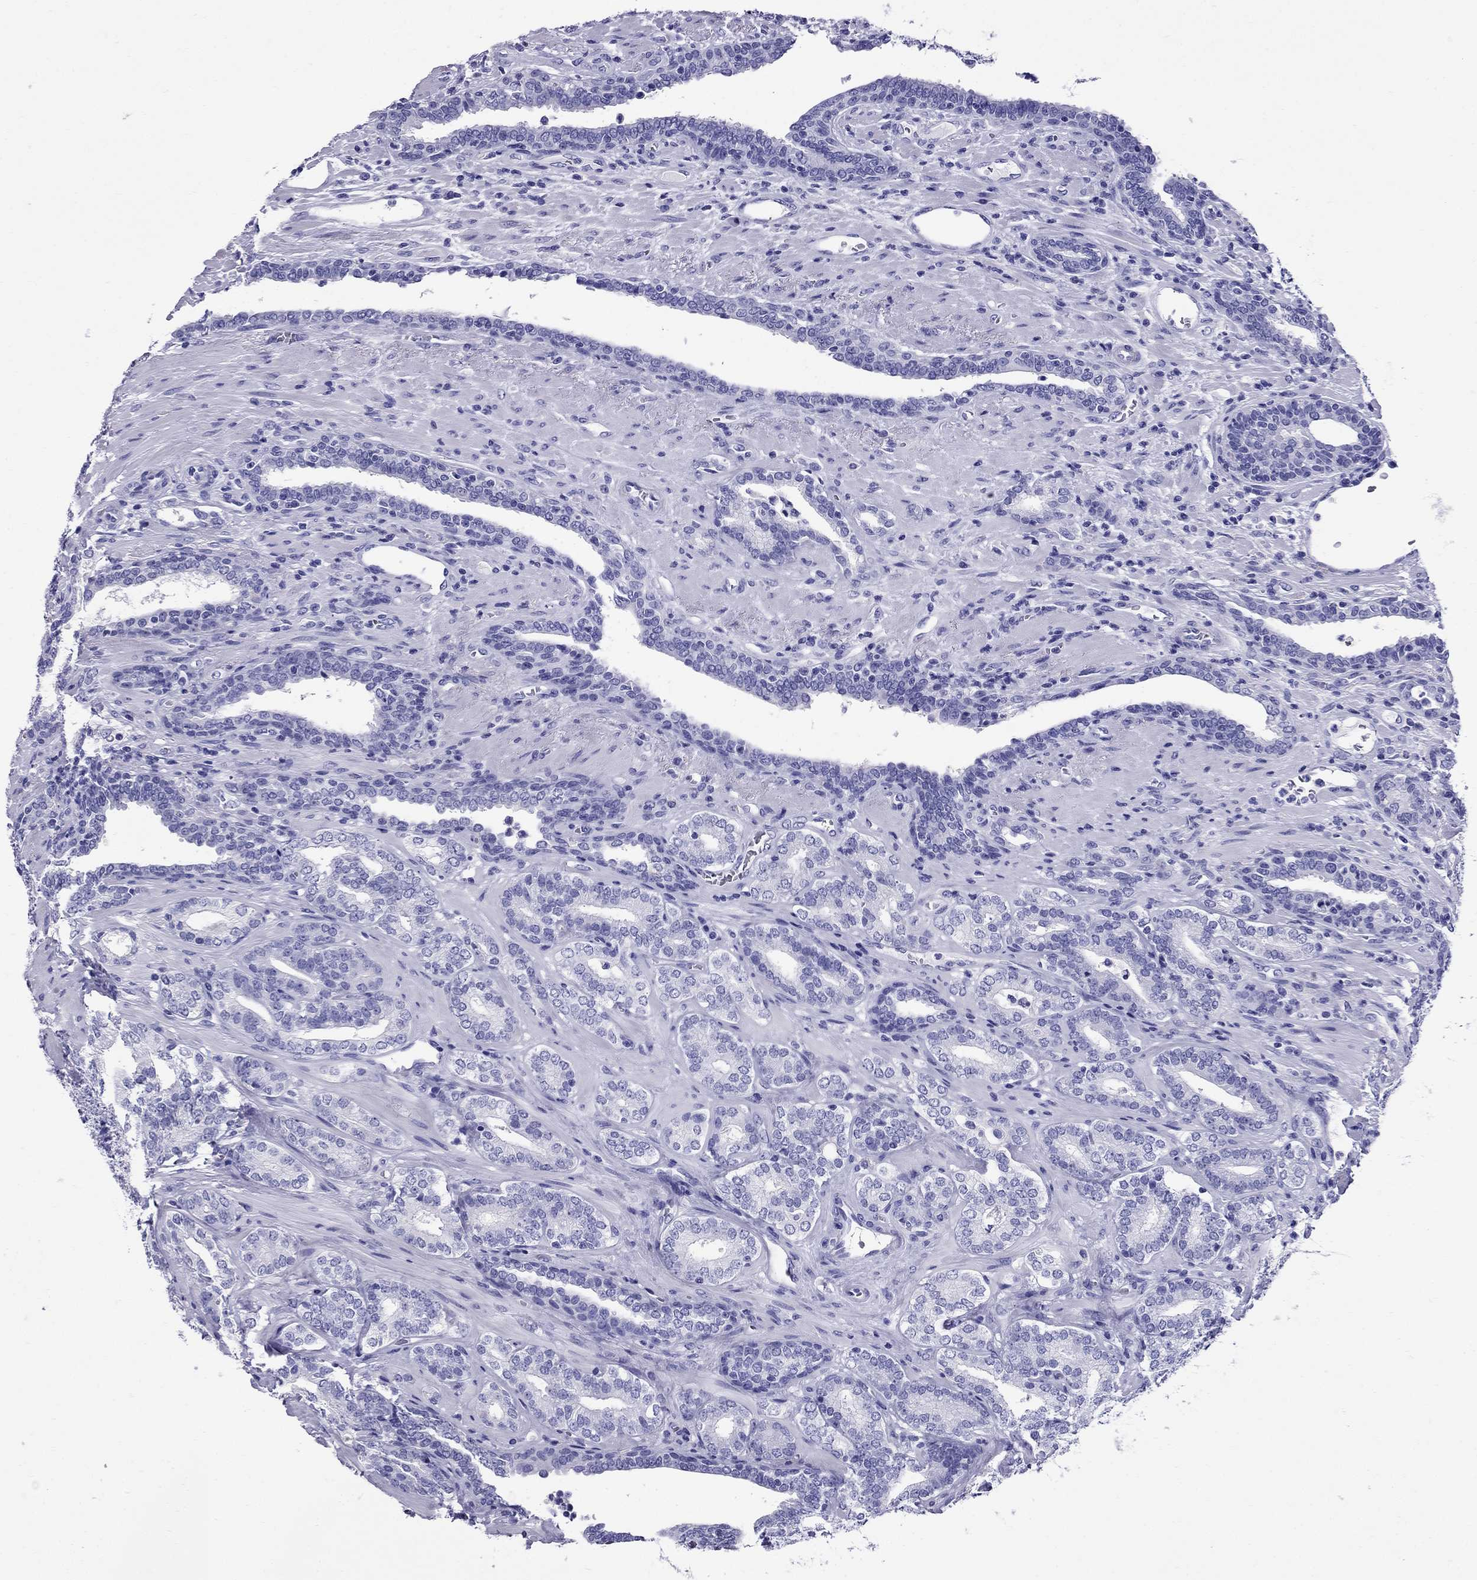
{"staining": {"intensity": "negative", "quantity": "none", "location": "none"}, "tissue": "prostate cancer", "cell_type": "Tumor cells", "image_type": "cancer", "snomed": [{"axis": "morphology", "description": "Adenocarcinoma, Low grade"}, {"axis": "topography", "description": "Prostate"}], "caption": "Prostate adenocarcinoma (low-grade) was stained to show a protein in brown. There is no significant staining in tumor cells.", "gene": "AVPR1B", "patient": {"sex": "male", "age": 61}}